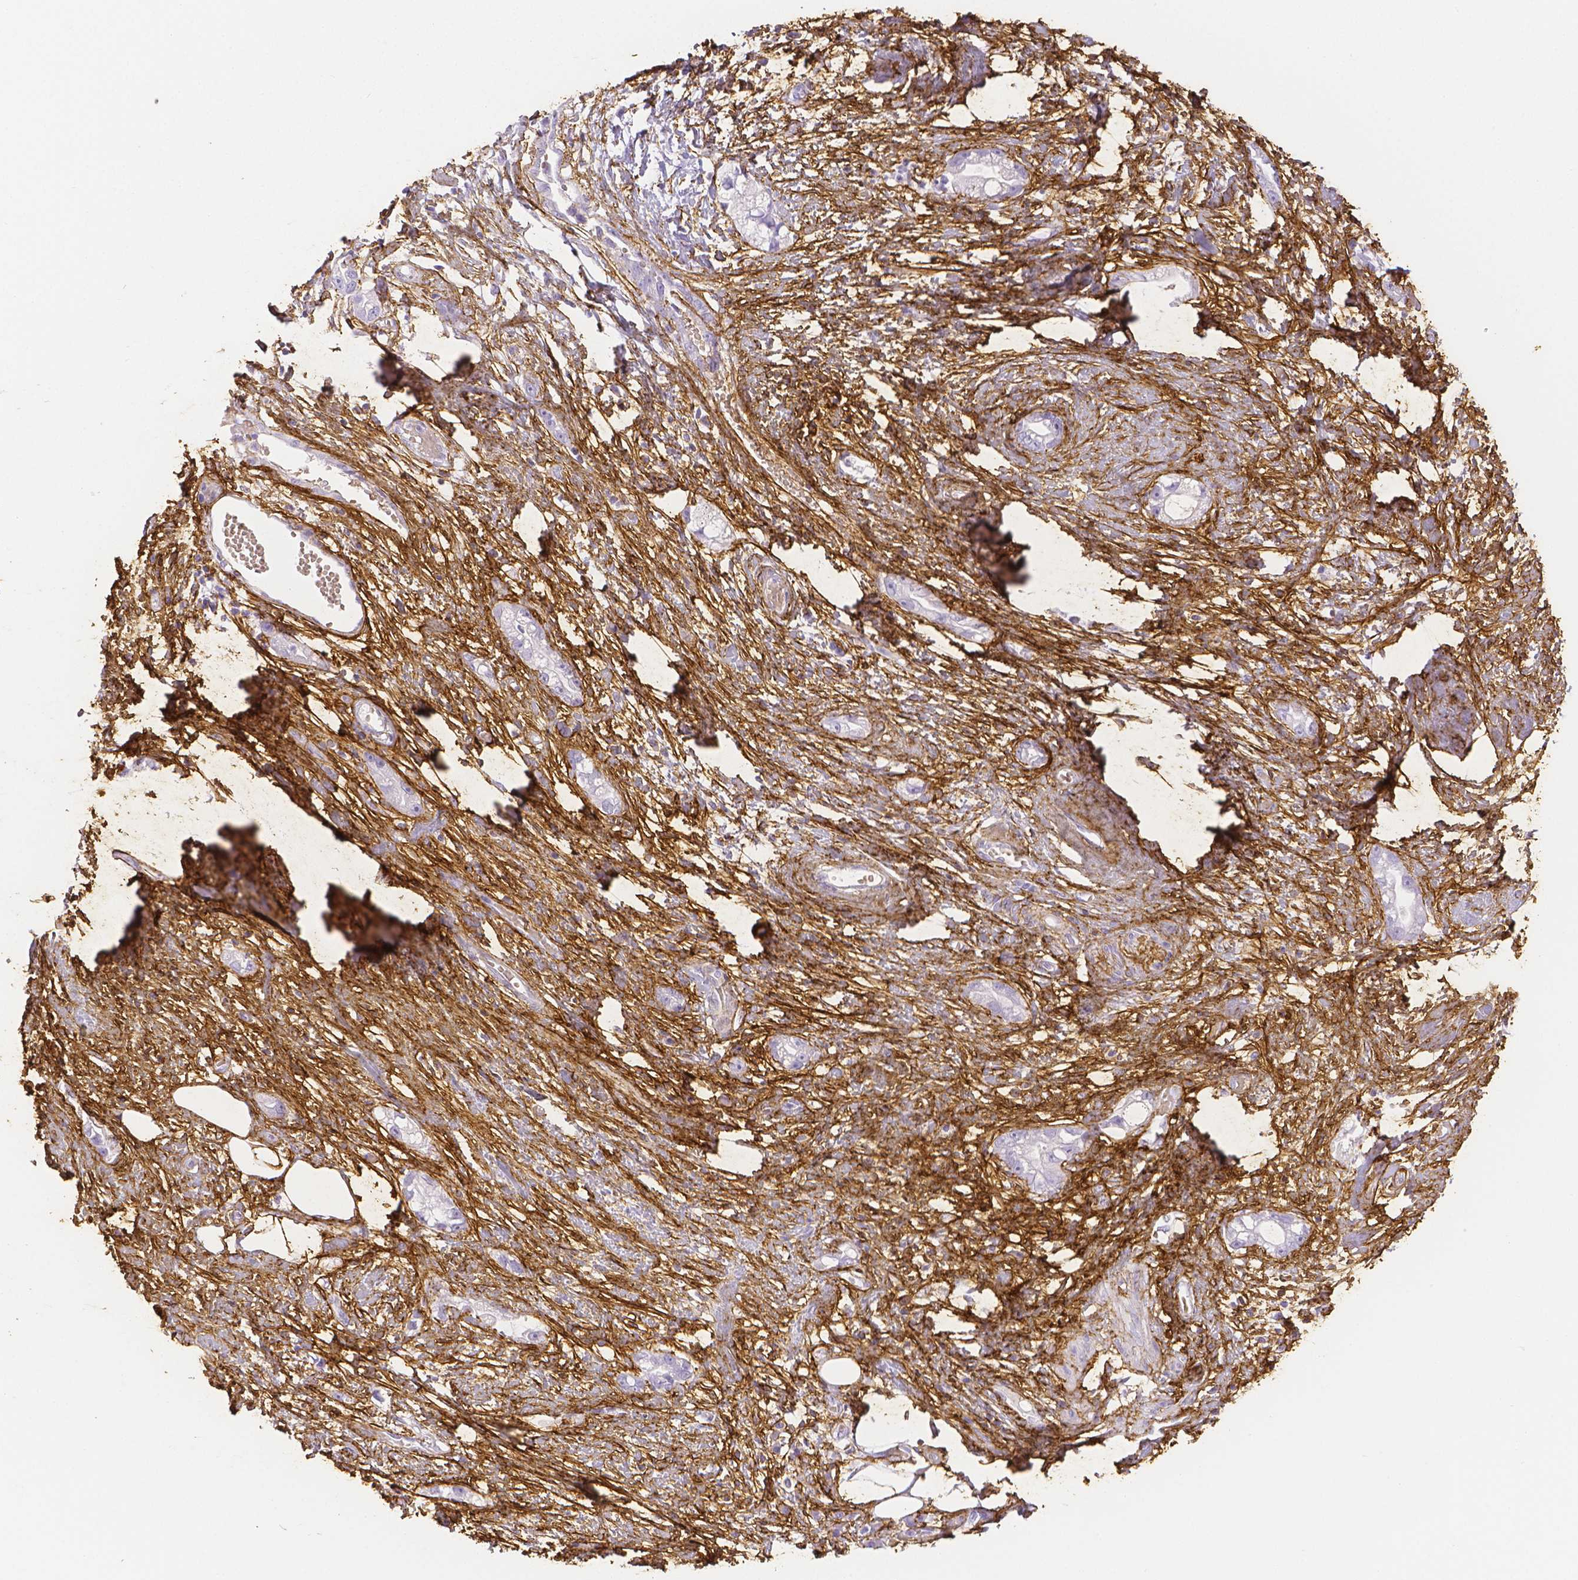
{"staining": {"intensity": "negative", "quantity": "none", "location": "none"}, "tissue": "stomach cancer", "cell_type": "Tumor cells", "image_type": "cancer", "snomed": [{"axis": "morphology", "description": "Adenocarcinoma, NOS"}, {"axis": "topography", "description": "Stomach"}], "caption": "Immunohistochemistry (IHC) histopathology image of neoplastic tissue: stomach cancer (adenocarcinoma) stained with DAB (3,3'-diaminobenzidine) exhibits no significant protein positivity in tumor cells.", "gene": "FBN1", "patient": {"sex": "male", "age": 55}}